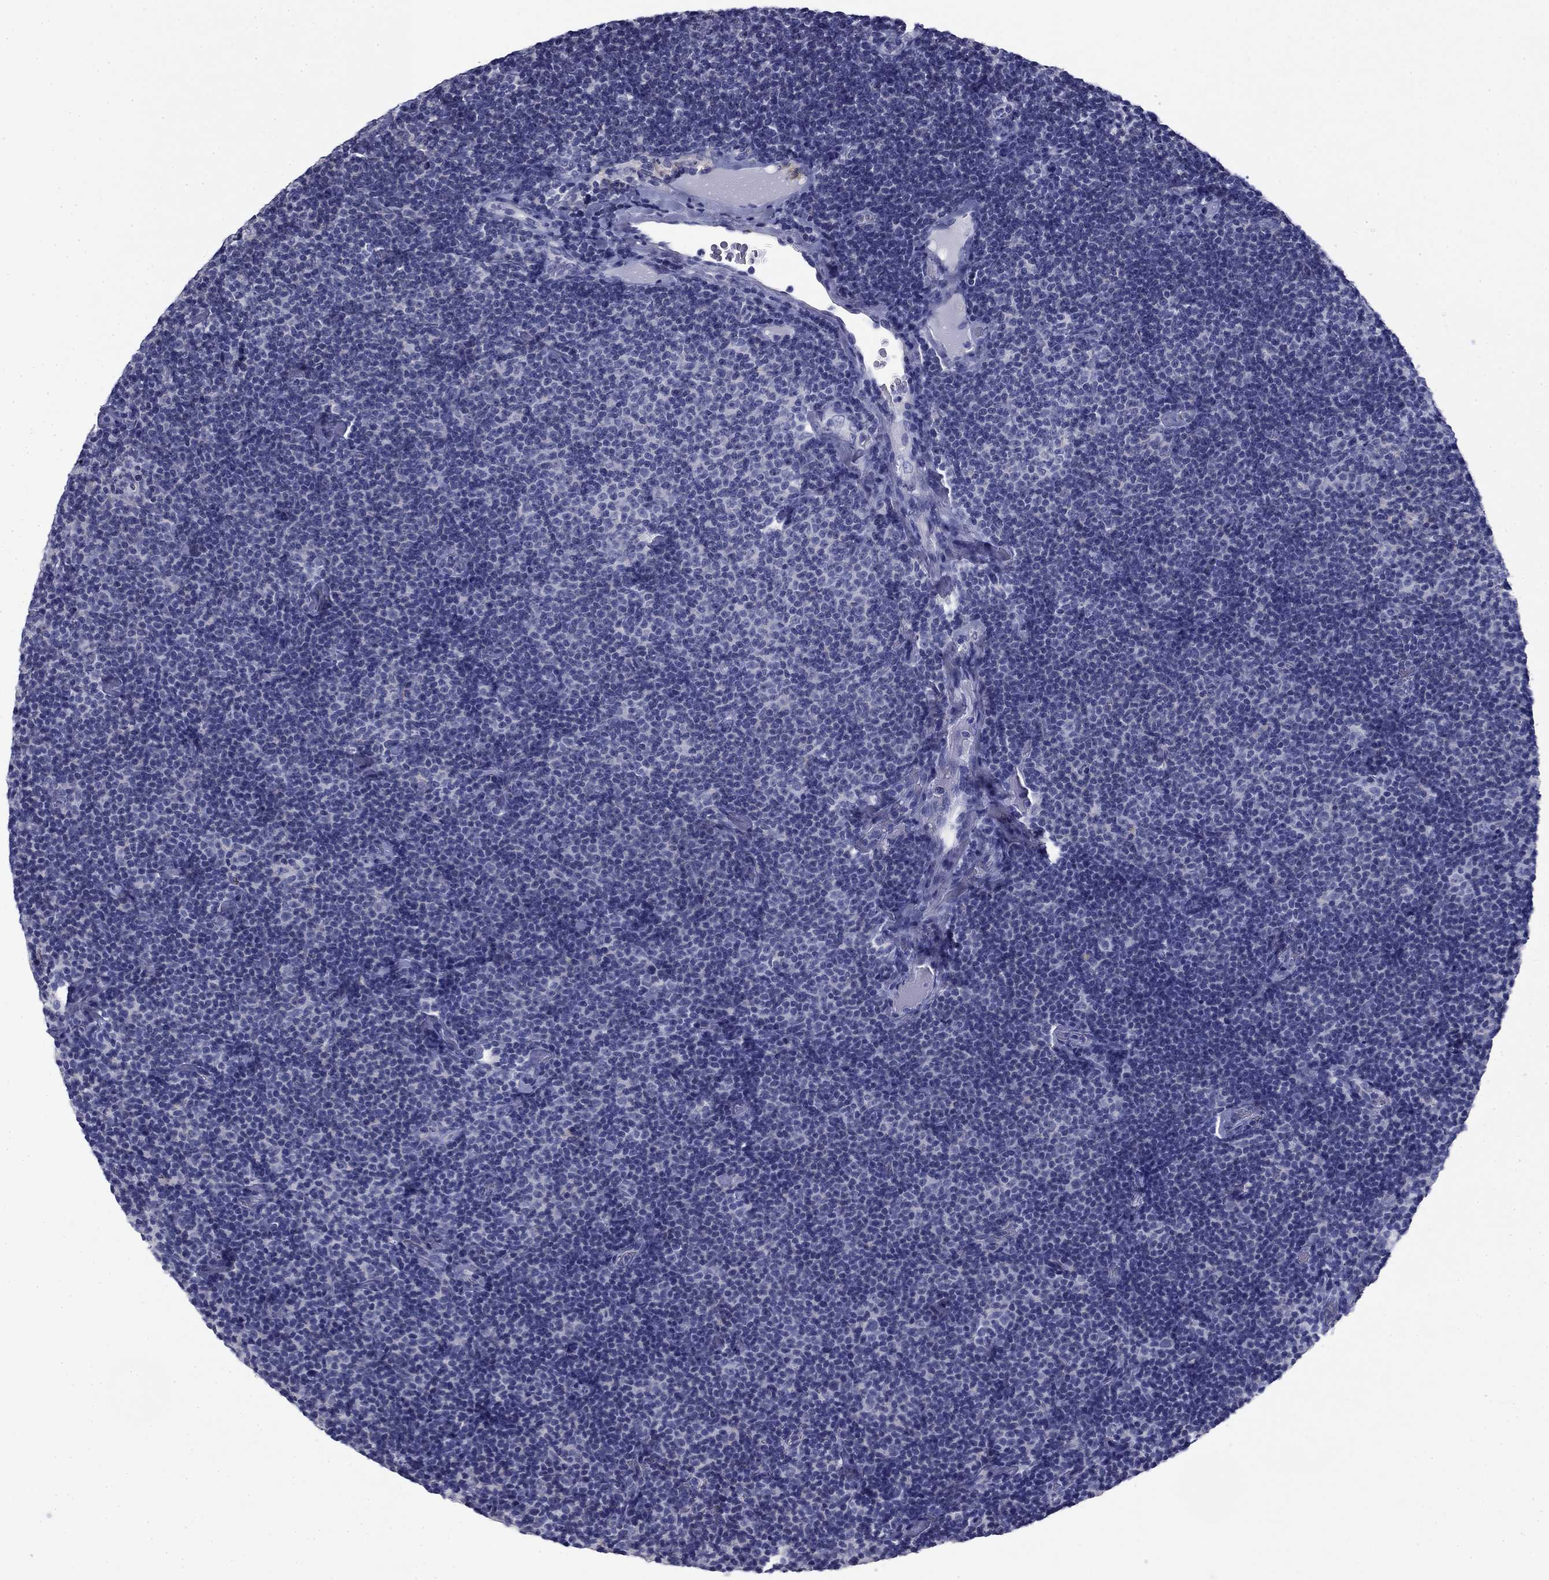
{"staining": {"intensity": "negative", "quantity": "none", "location": "none"}, "tissue": "lymphoma", "cell_type": "Tumor cells", "image_type": "cancer", "snomed": [{"axis": "morphology", "description": "Malignant lymphoma, non-Hodgkin's type, Low grade"}, {"axis": "topography", "description": "Lymph node"}], "caption": "Tumor cells show no significant protein positivity in lymphoma.", "gene": "BCL2L14", "patient": {"sex": "male", "age": 81}}